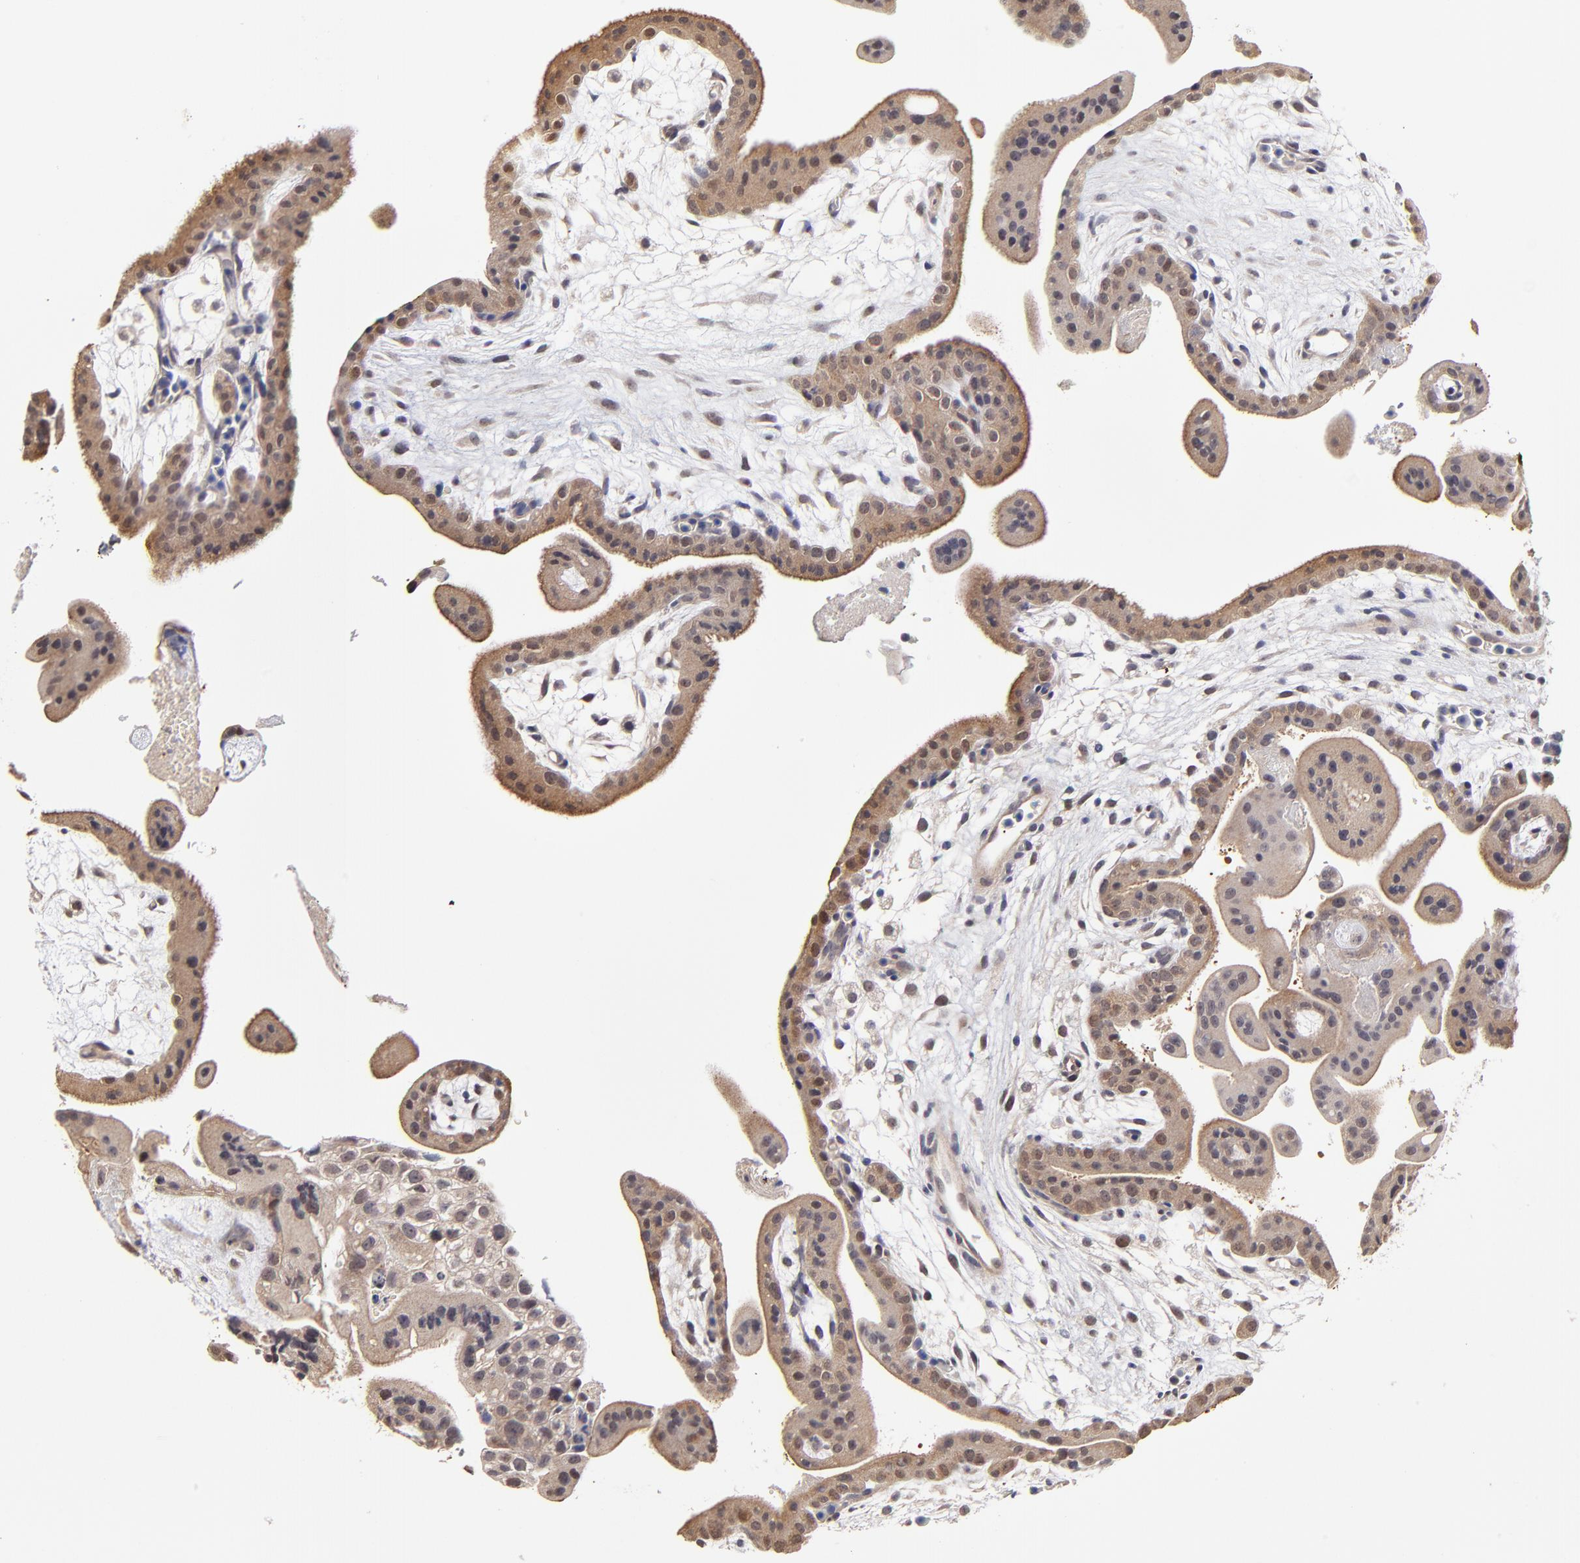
{"staining": {"intensity": "moderate", "quantity": ">75%", "location": "cytoplasmic/membranous,nuclear"}, "tissue": "placenta", "cell_type": "Decidual cells", "image_type": "normal", "snomed": [{"axis": "morphology", "description": "Normal tissue, NOS"}, {"axis": "topography", "description": "Placenta"}], "caption": "IHC of unremarkable human placenta displays medium levels of moderate cytoplasmic/membranous,nuclear positivity in approximately >75% of decidual cells.", "gene": "ZNF10", "patient": {"sex": "female", "age": 35}}